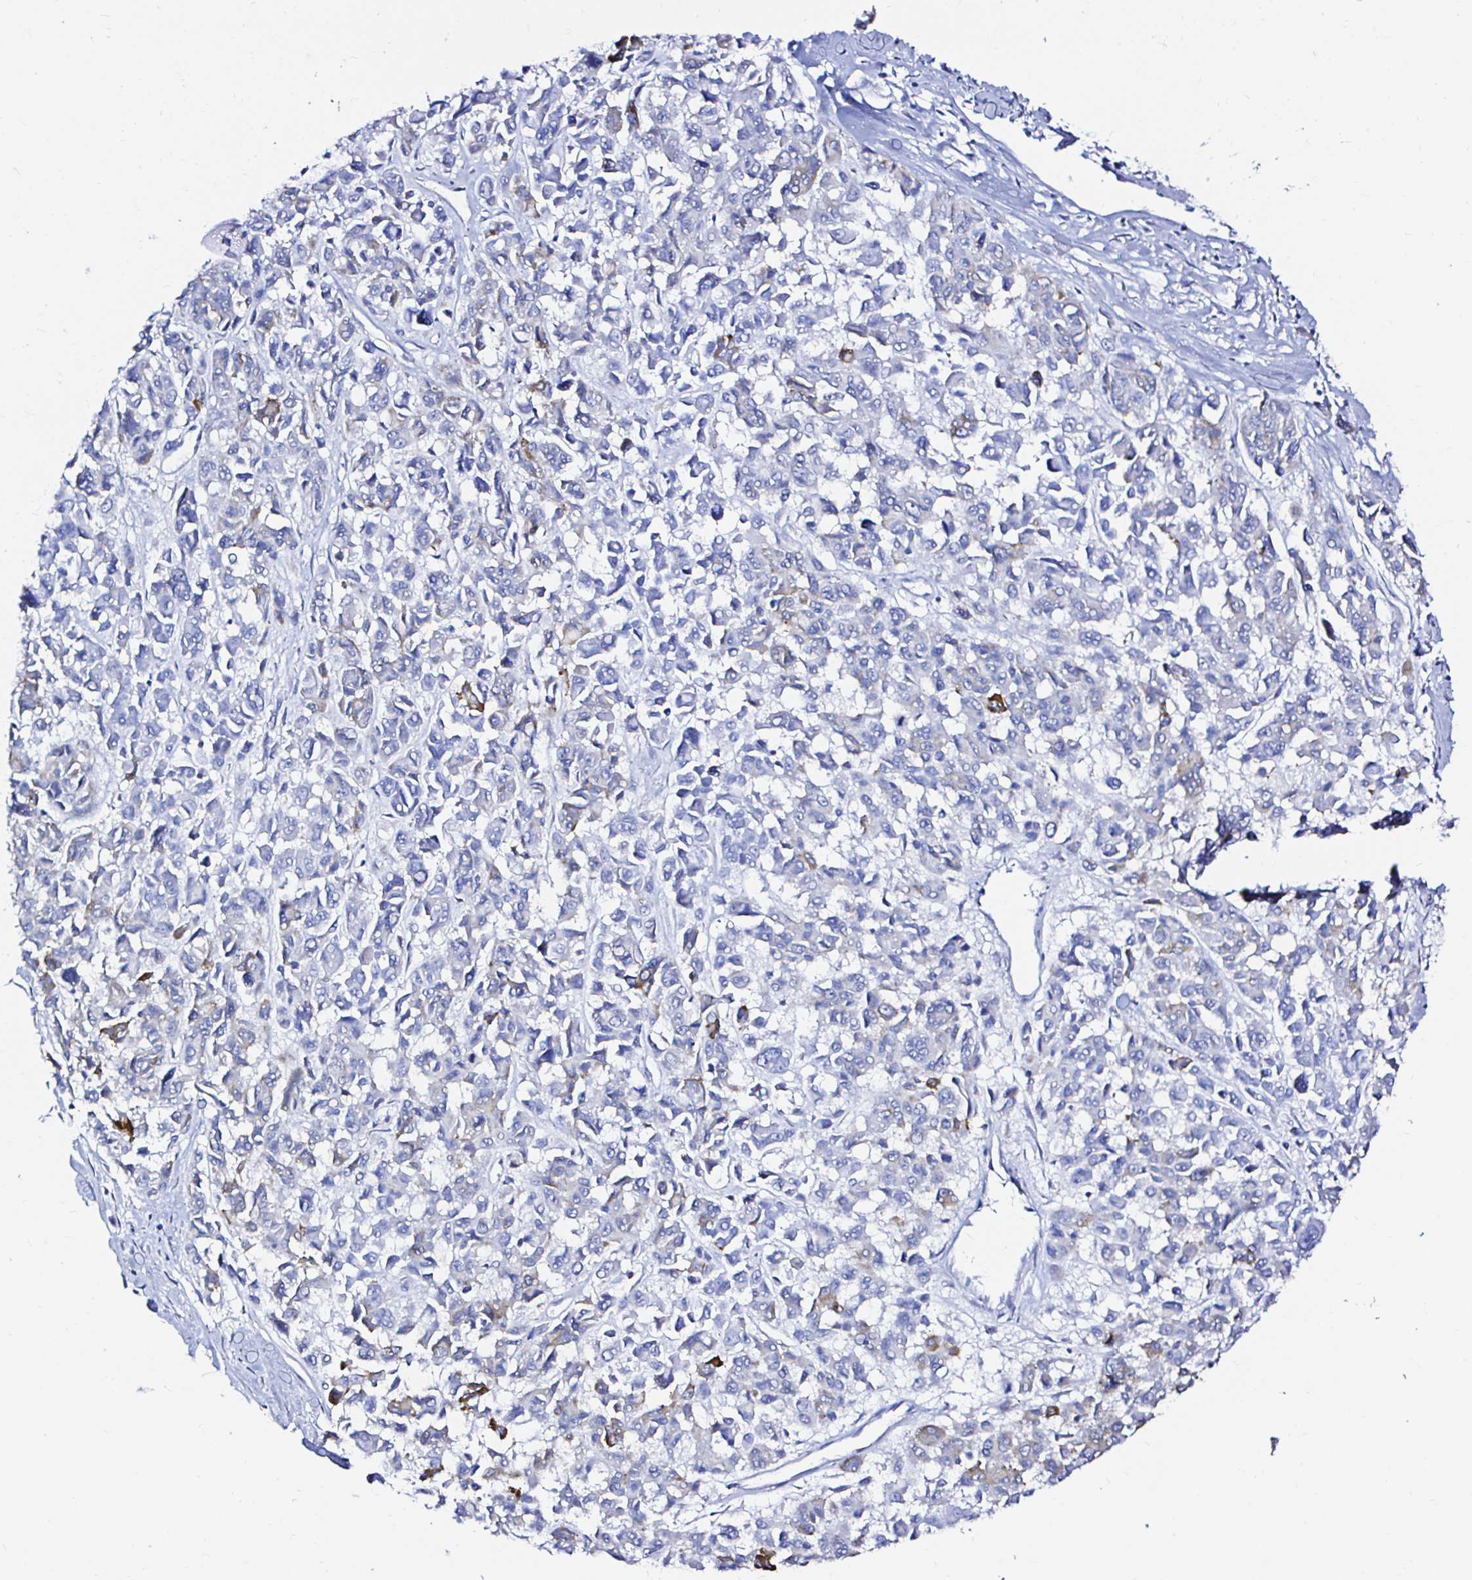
{"staining": {"intensity": "negative", "quantity": "none", "location": "none"}, "tissue": "melanoma", "cell_type": "Tumor cells", "image_type": "cancer", "snomed": [{"axis": "morphology", "description": "Malignant melanoma, NOS"}, {"axis": "topography", "description": "Skin"}], "caption": "Tumor cells are negative for protein expression in human malignant melanoma.", "gene": "ZNF432", "patient": {"sex": "female", "age": 66}}